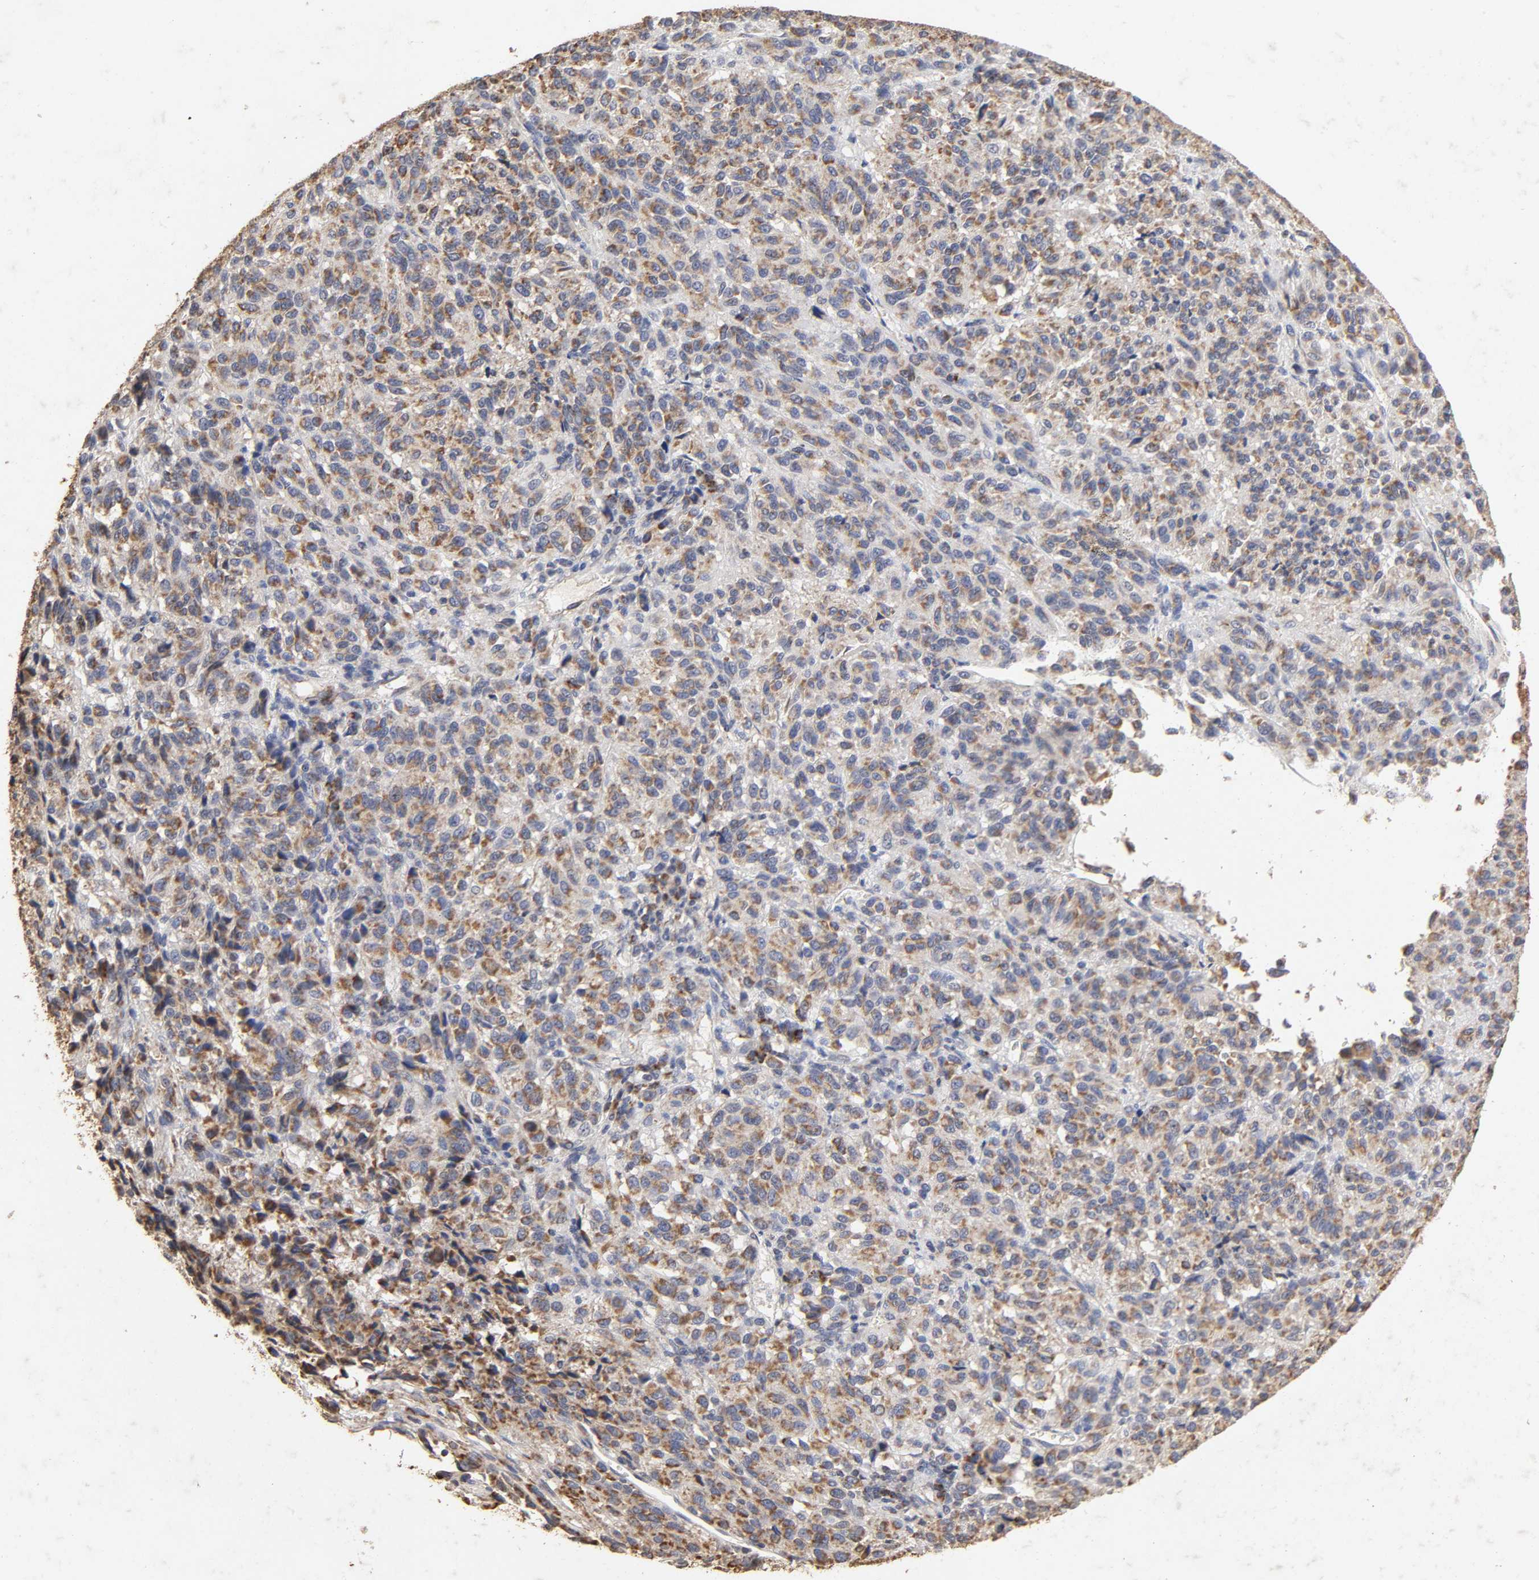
{"staining": {"intensity": "moderate", "quantity": ">75%", "location": "cytoplasmic/membranous"}, "tissue": "melanoma", "cell_type": "Tumor cells", "image_type": "cancer", "snomed": [{"axis": "morphology", "description": "Malignant melanoma, Metastatic site"}, {"axis": "topography", "description": "Lung"}], "caption": "Tumor cells show medium levels of moderate cytoplasmic/membranous positivity in about >75% of cells in melanoma.", "gene": "CYCS", "patient": {"sex": "male", "age": 64}}